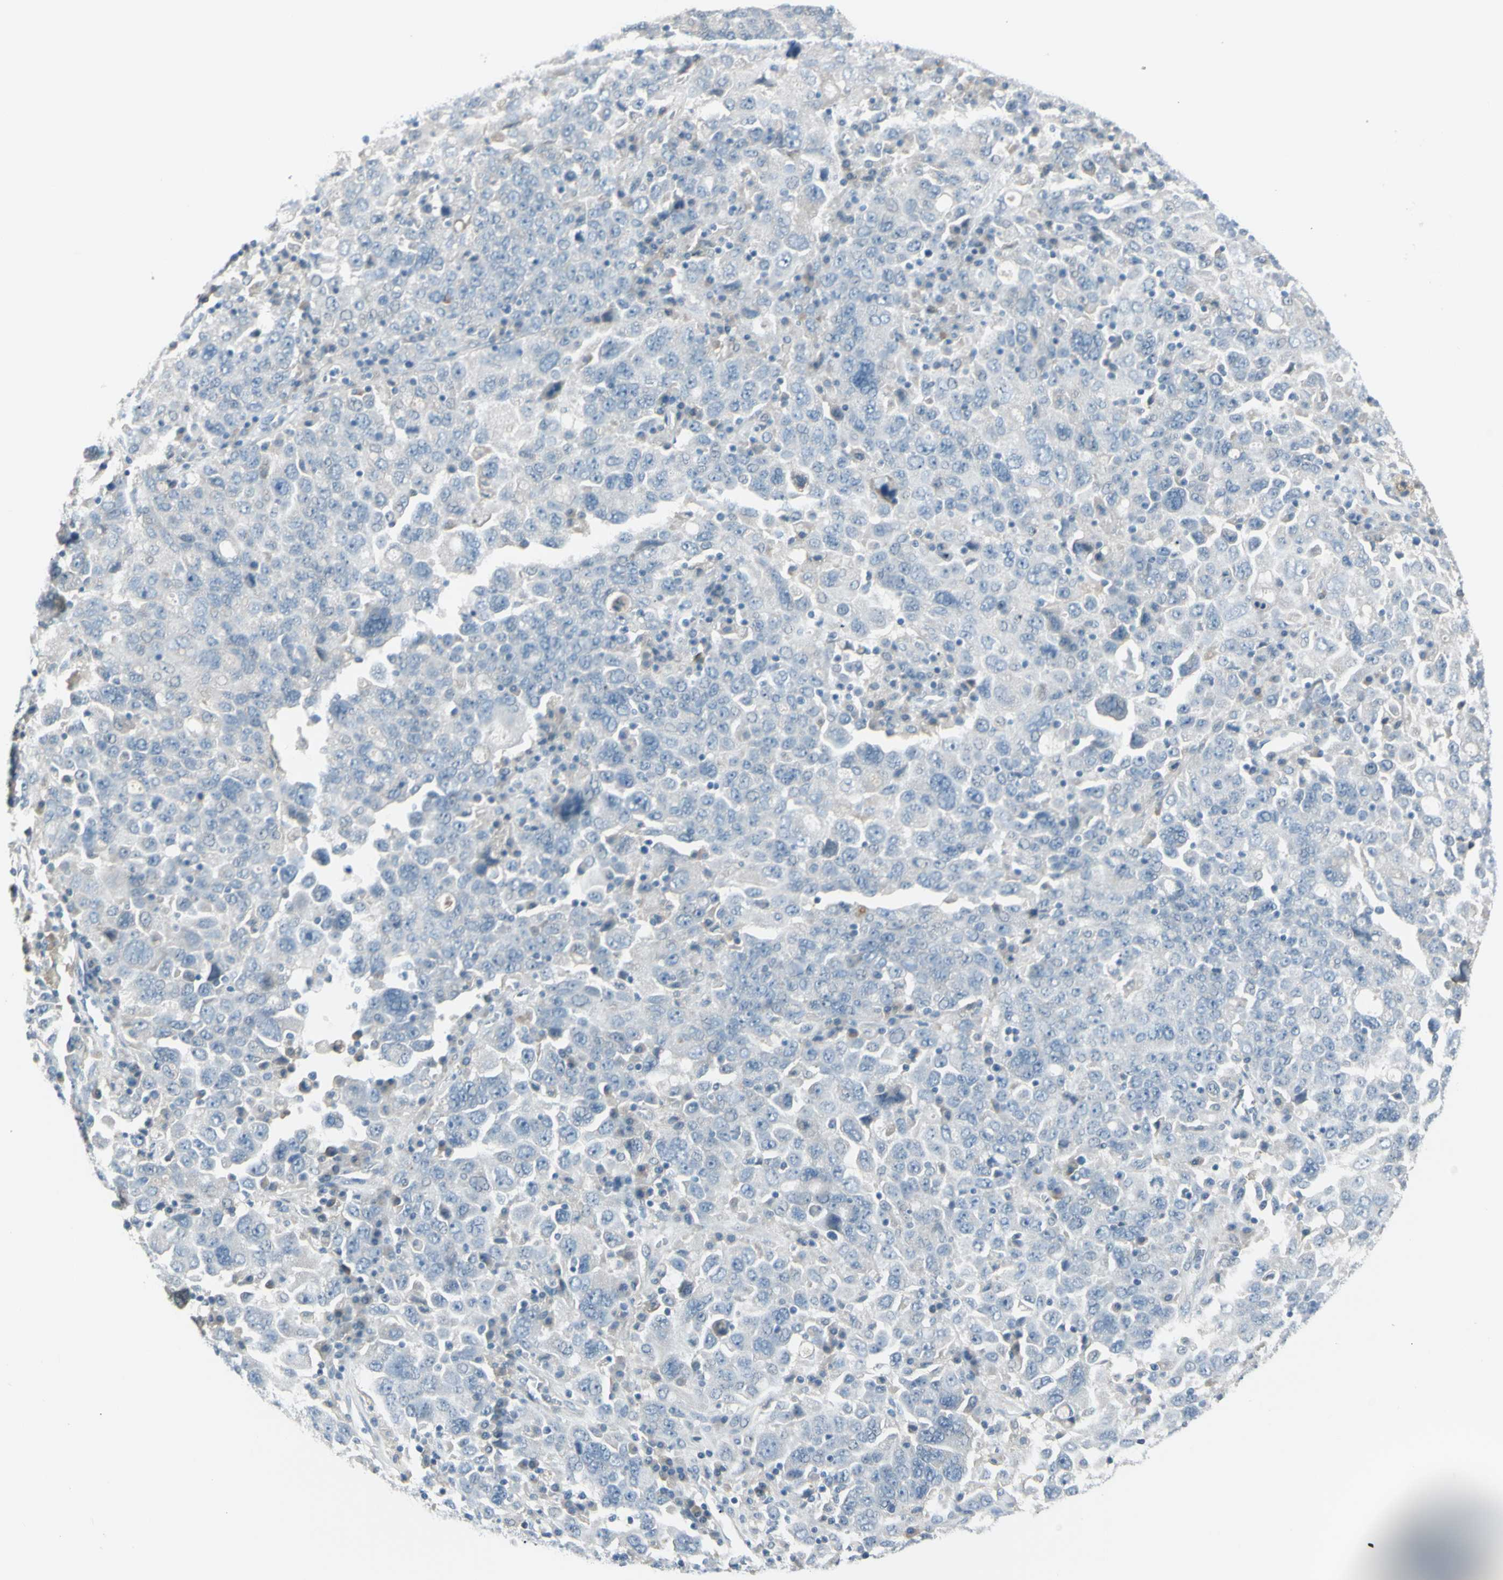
{"staining": {"intensity": "negative", "quantity": "none", "location": "none"}, "tissue": "ovarian cancer", "cell_type": "Tumor cells", "image_type": "cancer", "snomed": [{"axis": "morphology", "description": "Carcinoma, endometroid"}, {"axis": "topography", "description": "Ovary"}], "caption": "This is an immunohistochemistry micrograph of endometroid carcinoma (ovarian). There is no positivity in tumor cells.", "gene": "GPR34", "patient": {"sex": "female", "age": 62}}